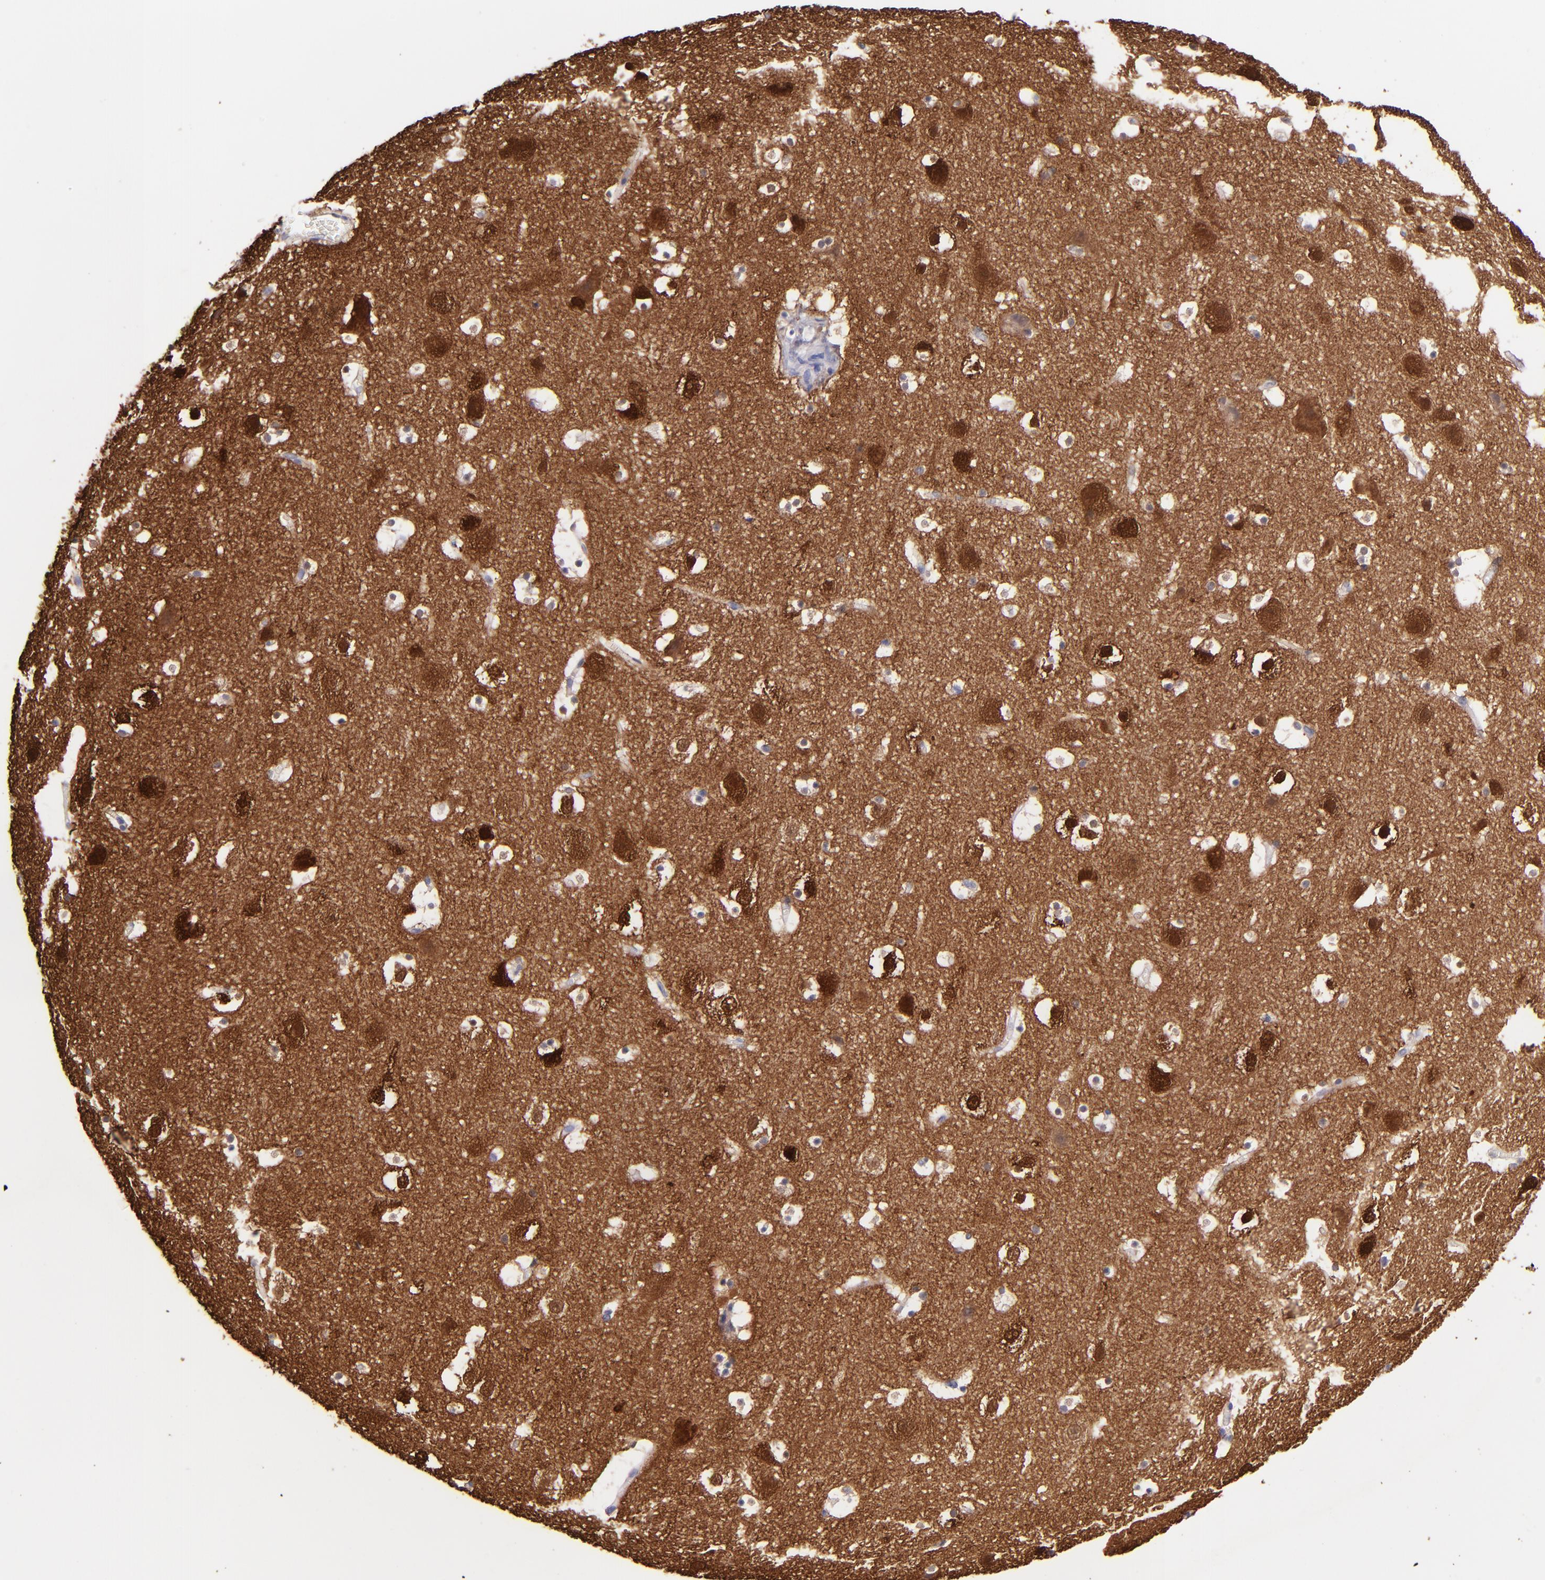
{"staining": {"intensity": "negative", "quantity": "none", "location": "none"}, "tissue": "cerebral cortex", "cell_type": "Endothelial cells", "image_type": "normal", "snomed": [{"axis": "morphology", "description": "Normal tissue, NOS"}, {"axis": "topography", "description": "Cerebral cortex"}], "caption": "This is an immunohistochemistry (IHC) histopathology image of benign human cerebral cortex. There is no positivity in endothelial cells.", "gene": "UCHL1", "patient": {"sex": "male", "age": 45}}